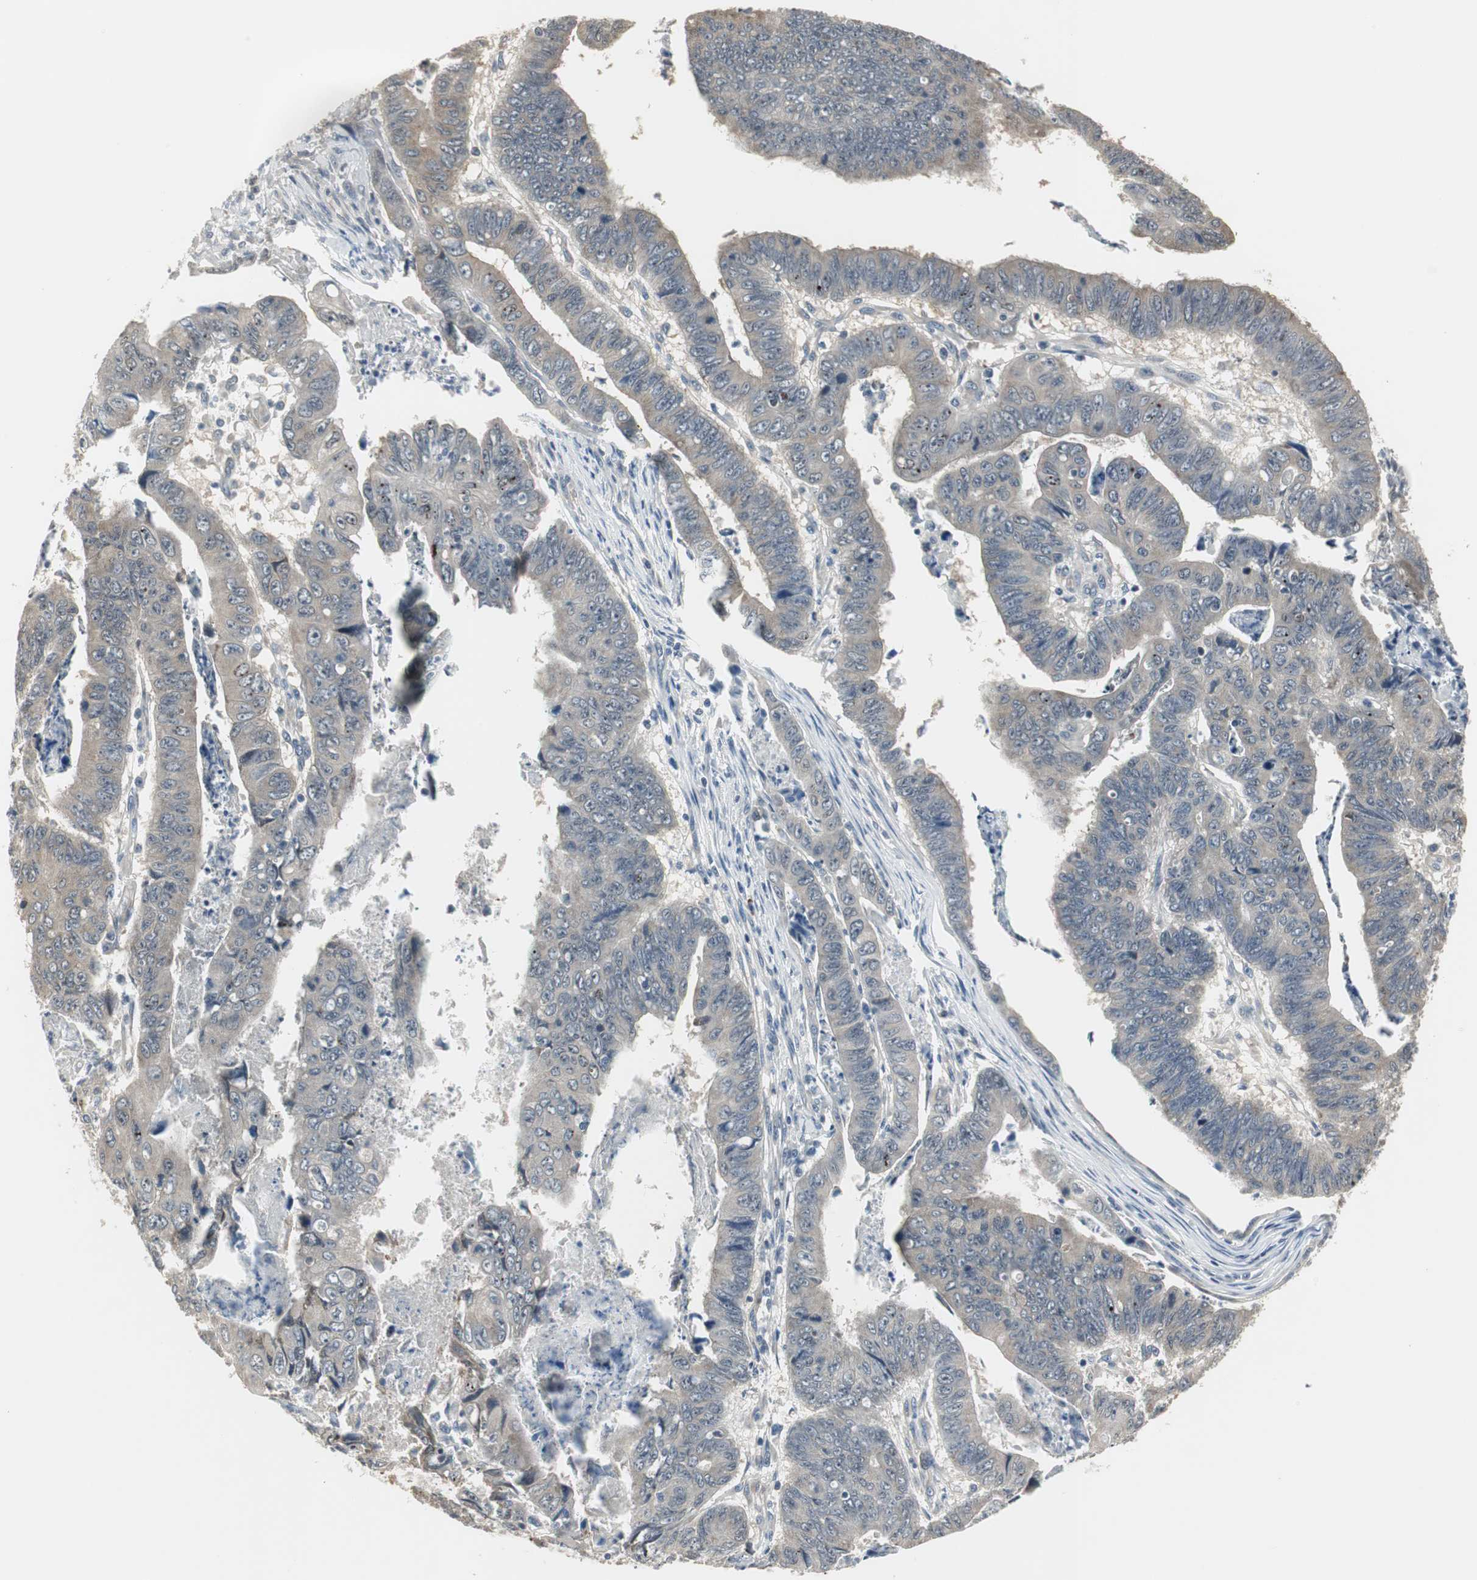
{"staining": {"intensity": "weak", "quantity": "25%-75%", "location": "cytoplasmic/membranous"}, "tissue": "stomach cancer", "cell_type": "Tumor cells", "image_type": "cancer", "snomed": [{"axis": "morphology", "description": "Adenocarcinoma, NOS"}, {"axis": "topography", "description": "Stomach, lower"}], "caption": "Weak cytoplasmic/membranous protein staining is seen in approximately 25%-75% of tumor cells in stomach cancer (adenocarcinoma). (DAB (3,3'-diaminobenzidine) IHC, brown staining for protein, blue staining for nuclei).", "gene": "CCT5", "patient": {"sex": "male", "age": 77}}